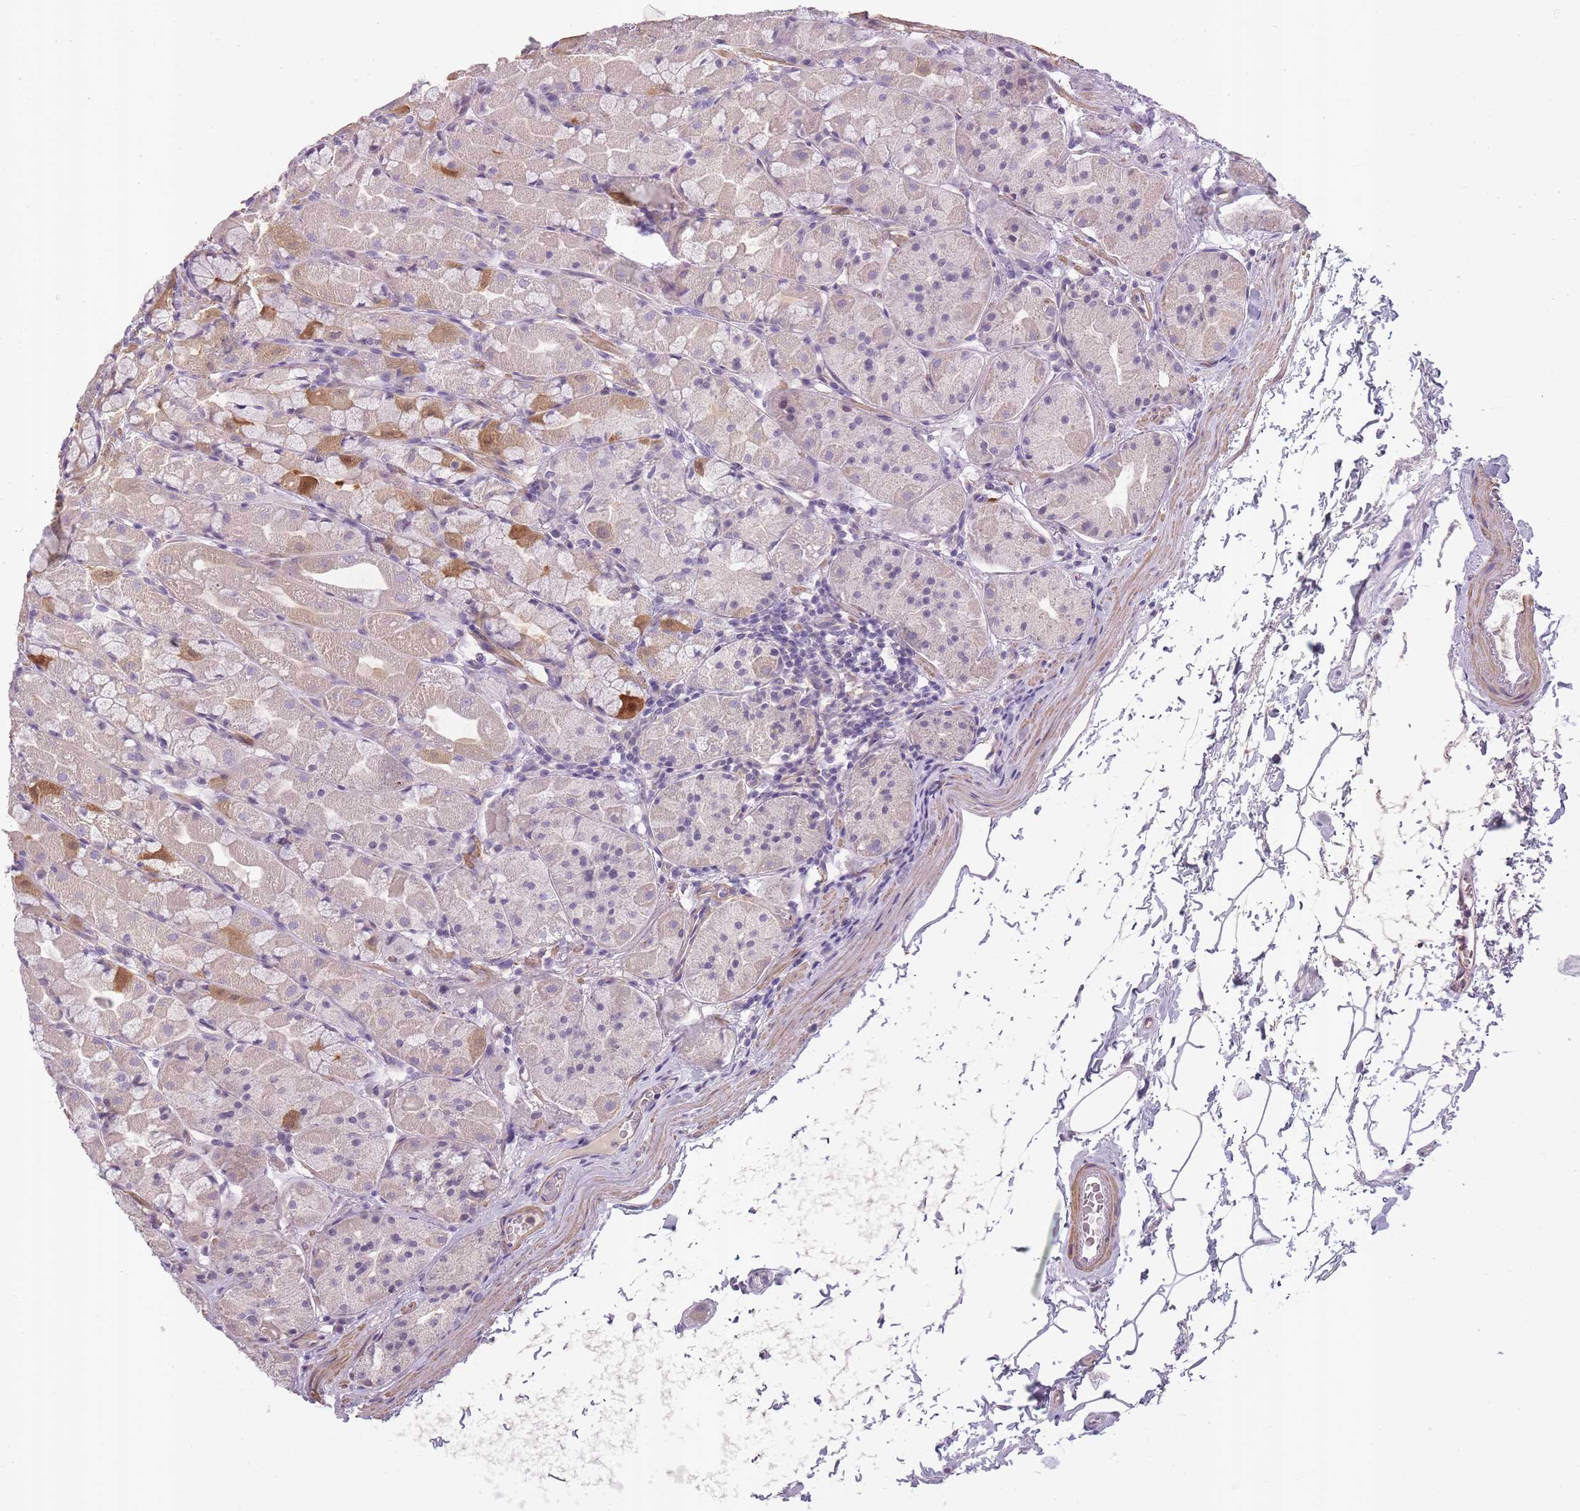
{"staining": {"intensity": "moderate", "quantity": "<25%", "location": "cytoplasmic/membranous"}, "tissue": "stomach", "cell_type": "Glandular cells", "image_type": "normal", "snomed": [{"axis": "morphology", "description": "Normal tissue, NOS"}, {"axis": "topography", "description": "Stomach"}], "caption": "Immunohistochemical staining of normal stomach exhibits moderate cytoplasmic/membranous protein expression in about <25% of glandular cells. The staining is performed using DAB brown chromogen to label protein expression. The nuclei are counter-stained blue using hematoxylin.", "gene": "SLC8A2", "patient": {"sex": "male", "age": 57}}